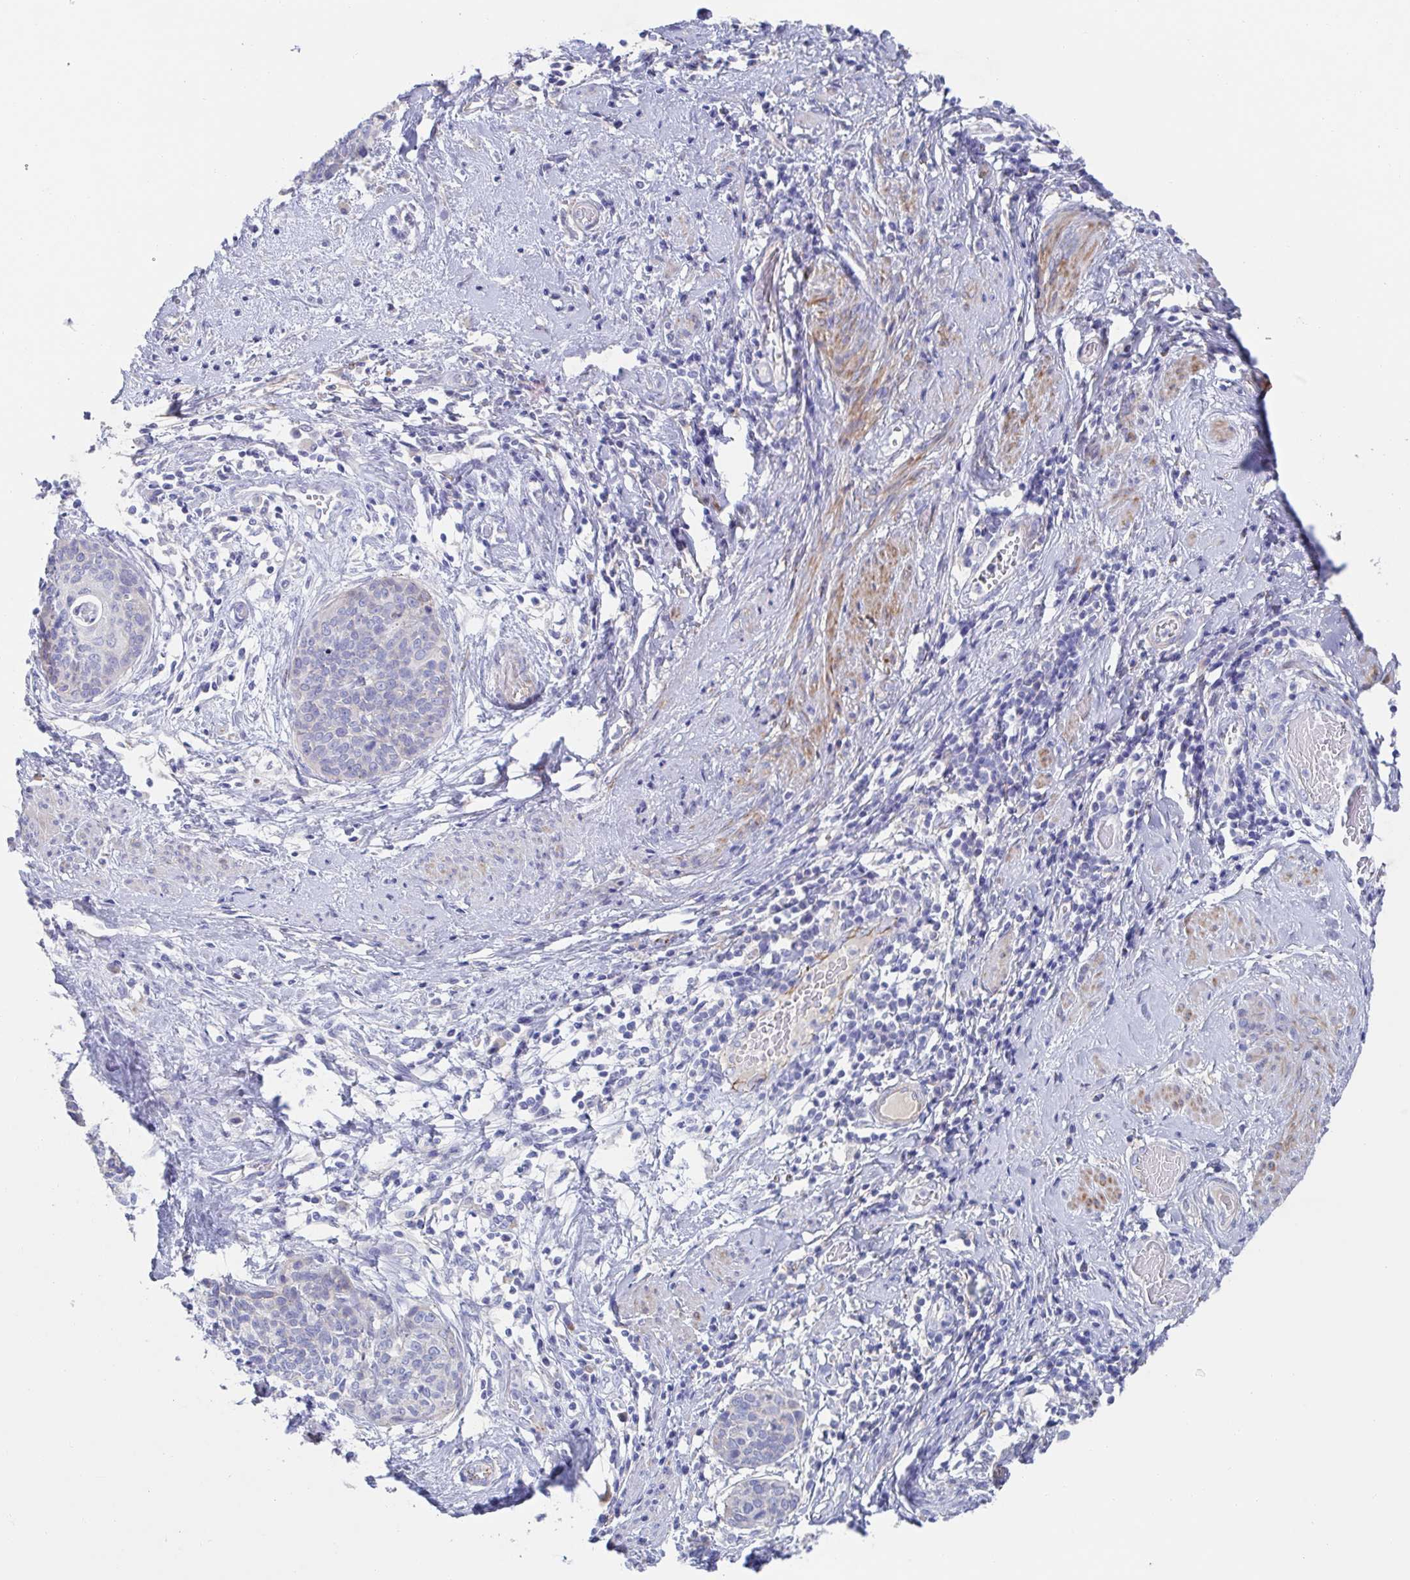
{"staining": {"intensity": "negative", "quantity": "none", "location": "none"}, "tissue": "cervical cancer", "cell_type": "Tumor cells", "image_type": "cancer", "snomed": [{"axis": "morphology", "description": "Squamous cell carcinoma, NOS"}, {"axis": "topography", "description": "Cervix"}], "caption": "A high-resolution photomicrograph shows immunohistochemistry staining of cervical squamous cell carcinoma, which reveals no significant positivity in tumor cells.", "gene": "CDH2", "patient": {"sex": "female", "age": 69}}